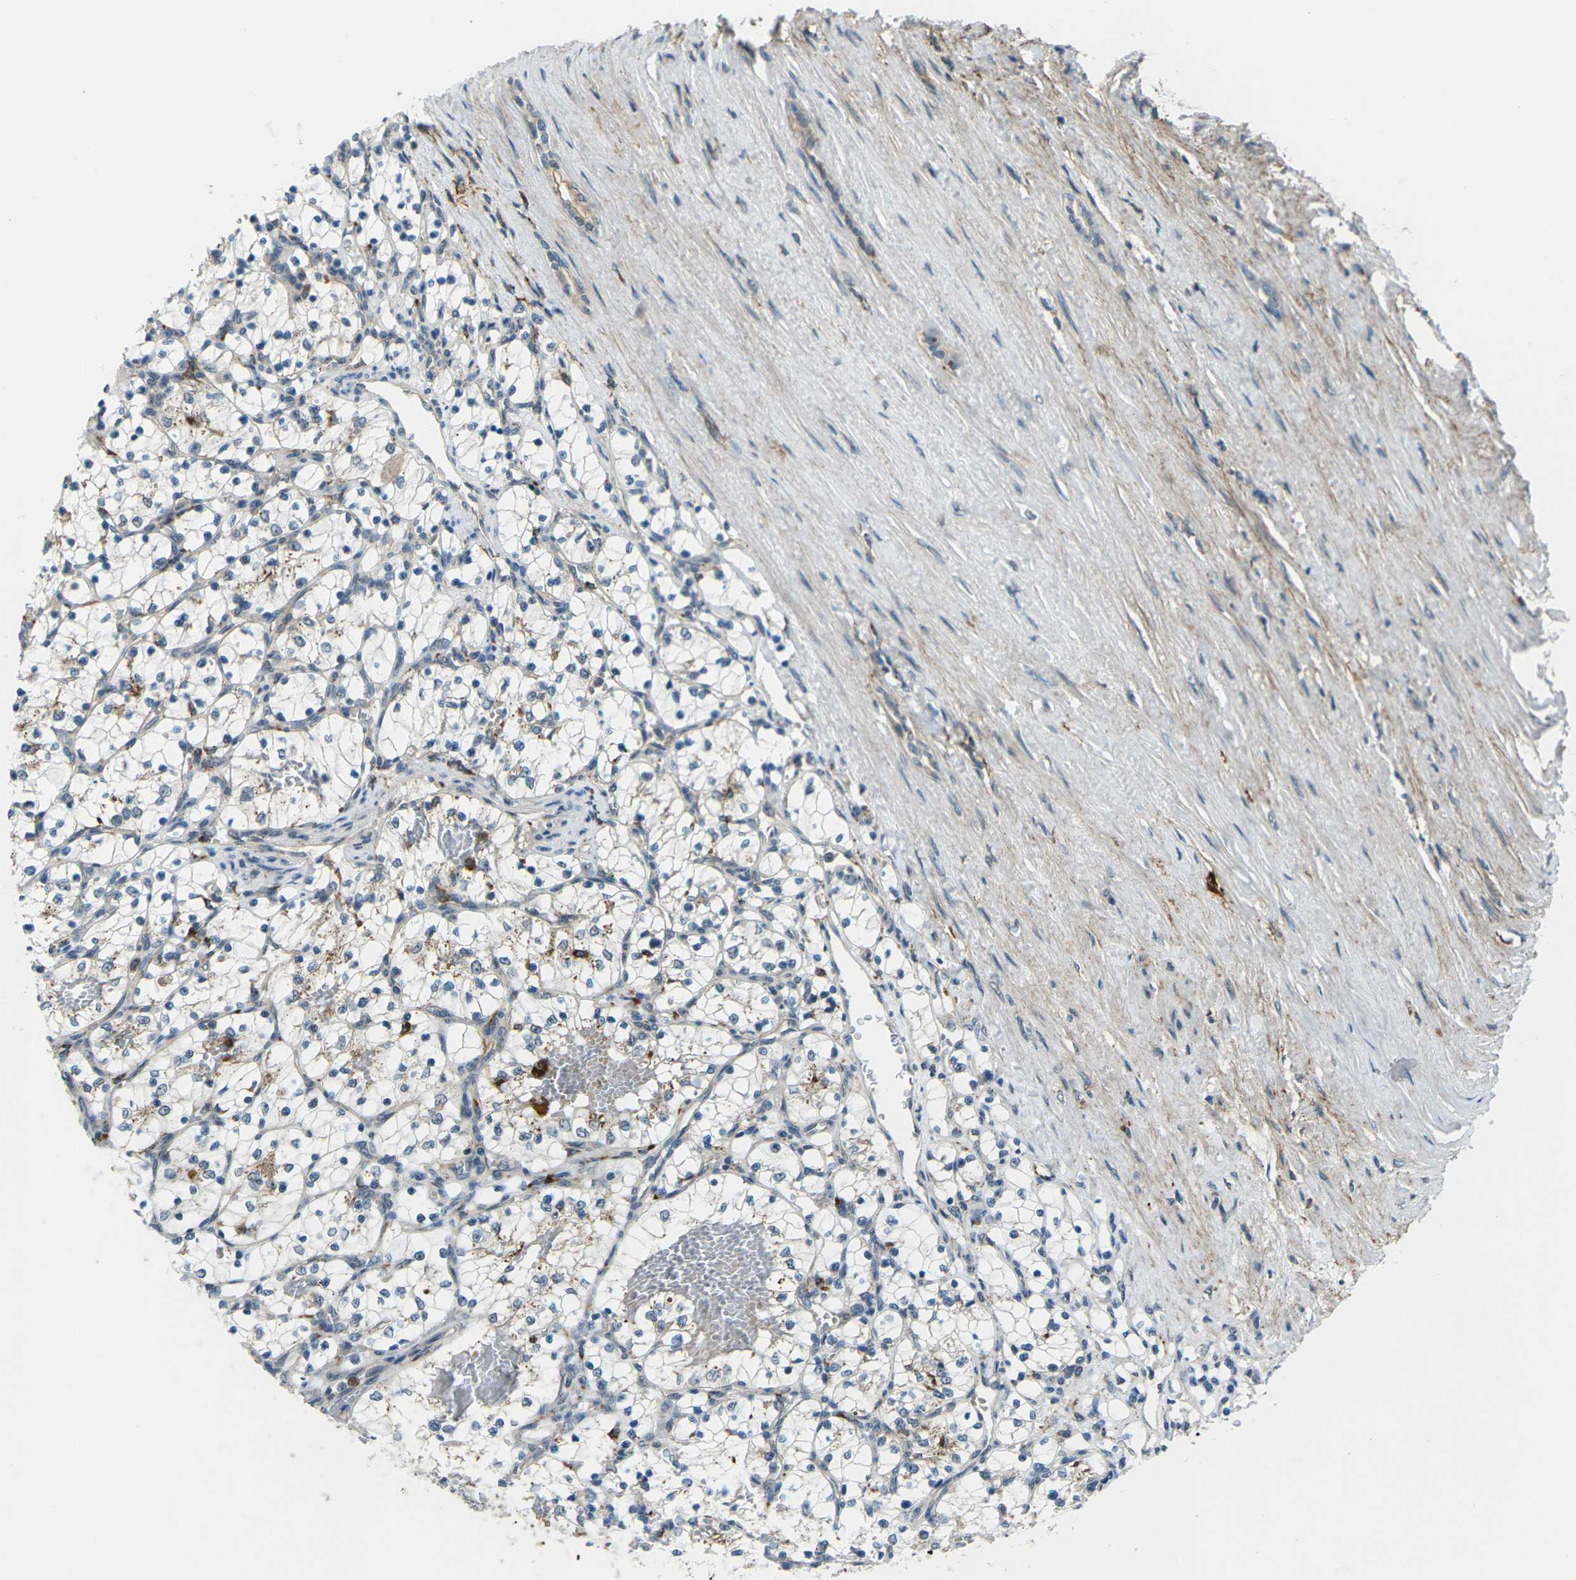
{"staining": {"intensity": "negative", "quantity": "none", "location": "none"}, "tissue": "renal cancer", "cell_type": "Tumor cells", "image_type": "cancer", "snomed": [{"axis": "morphology", "description": "Adenocarcinoma, NOS"}, {"axis": "topography", "description": "Kidney"}], "caption": "A histopathology image of human renal cancer is negative for staining in tumor cells.", "gene": "SLC31A2", "patient": {"sex": "female", "age": 69}}